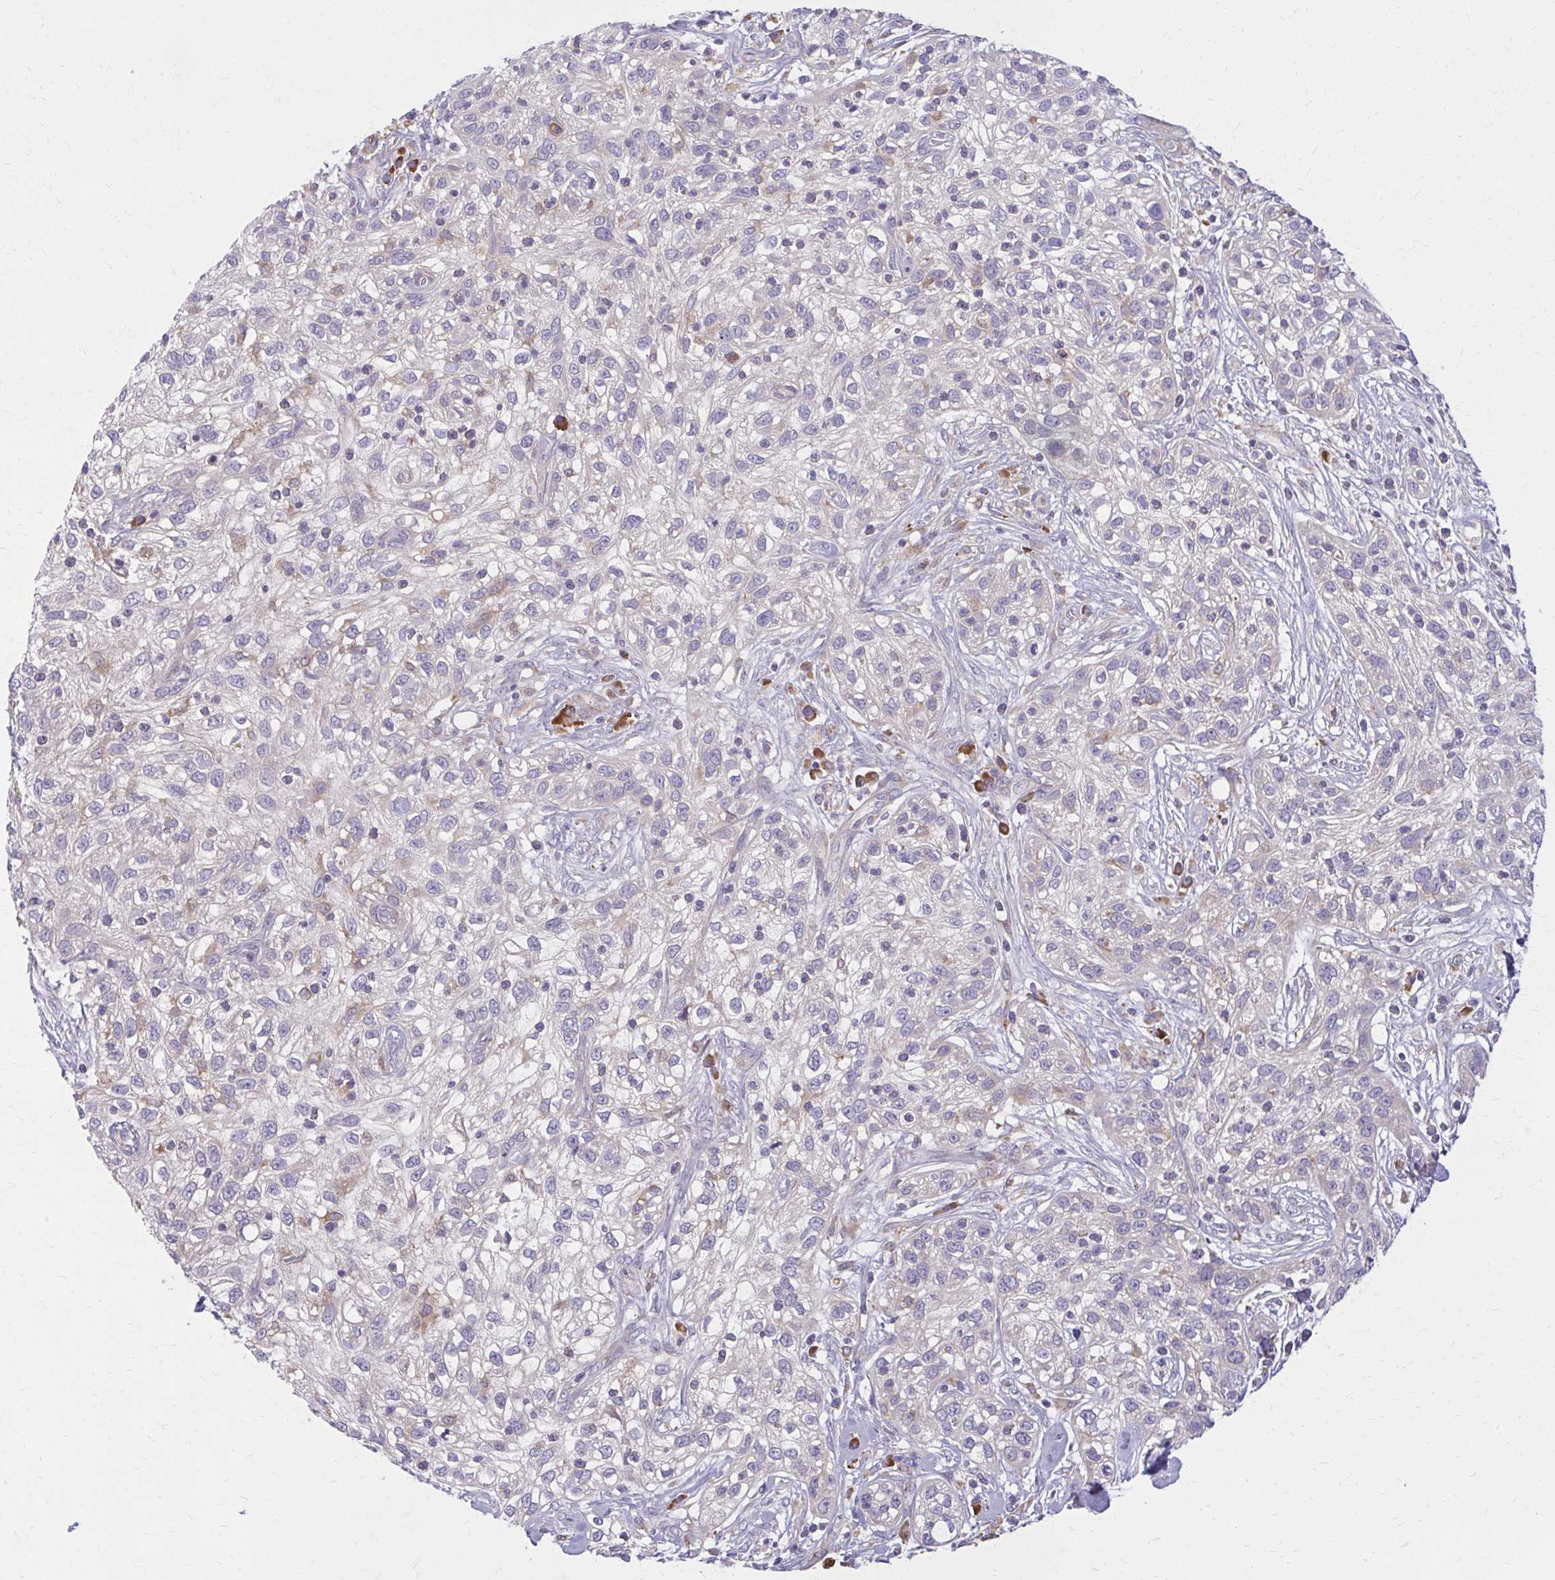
{"staining": {"intensity": "weak", "quantity": "<25%", "location": "cytoplasmic/membranous"}, "tissue": "skin cancer", "cell_type": "Tumor cells", "image_type": "cancer", "snomed": [{"axis": "morphology", "description": "Squamous cell carcinoma, NOS"}, {"axis": "topography", "description": "Skin"}], "caption": "This is an IHC micrograph of human squamous cell carcinoma (skin). There is no expression in tumor cells.", "gene": "CEMP1", "patient": {"sex": "male", "age": 82}}